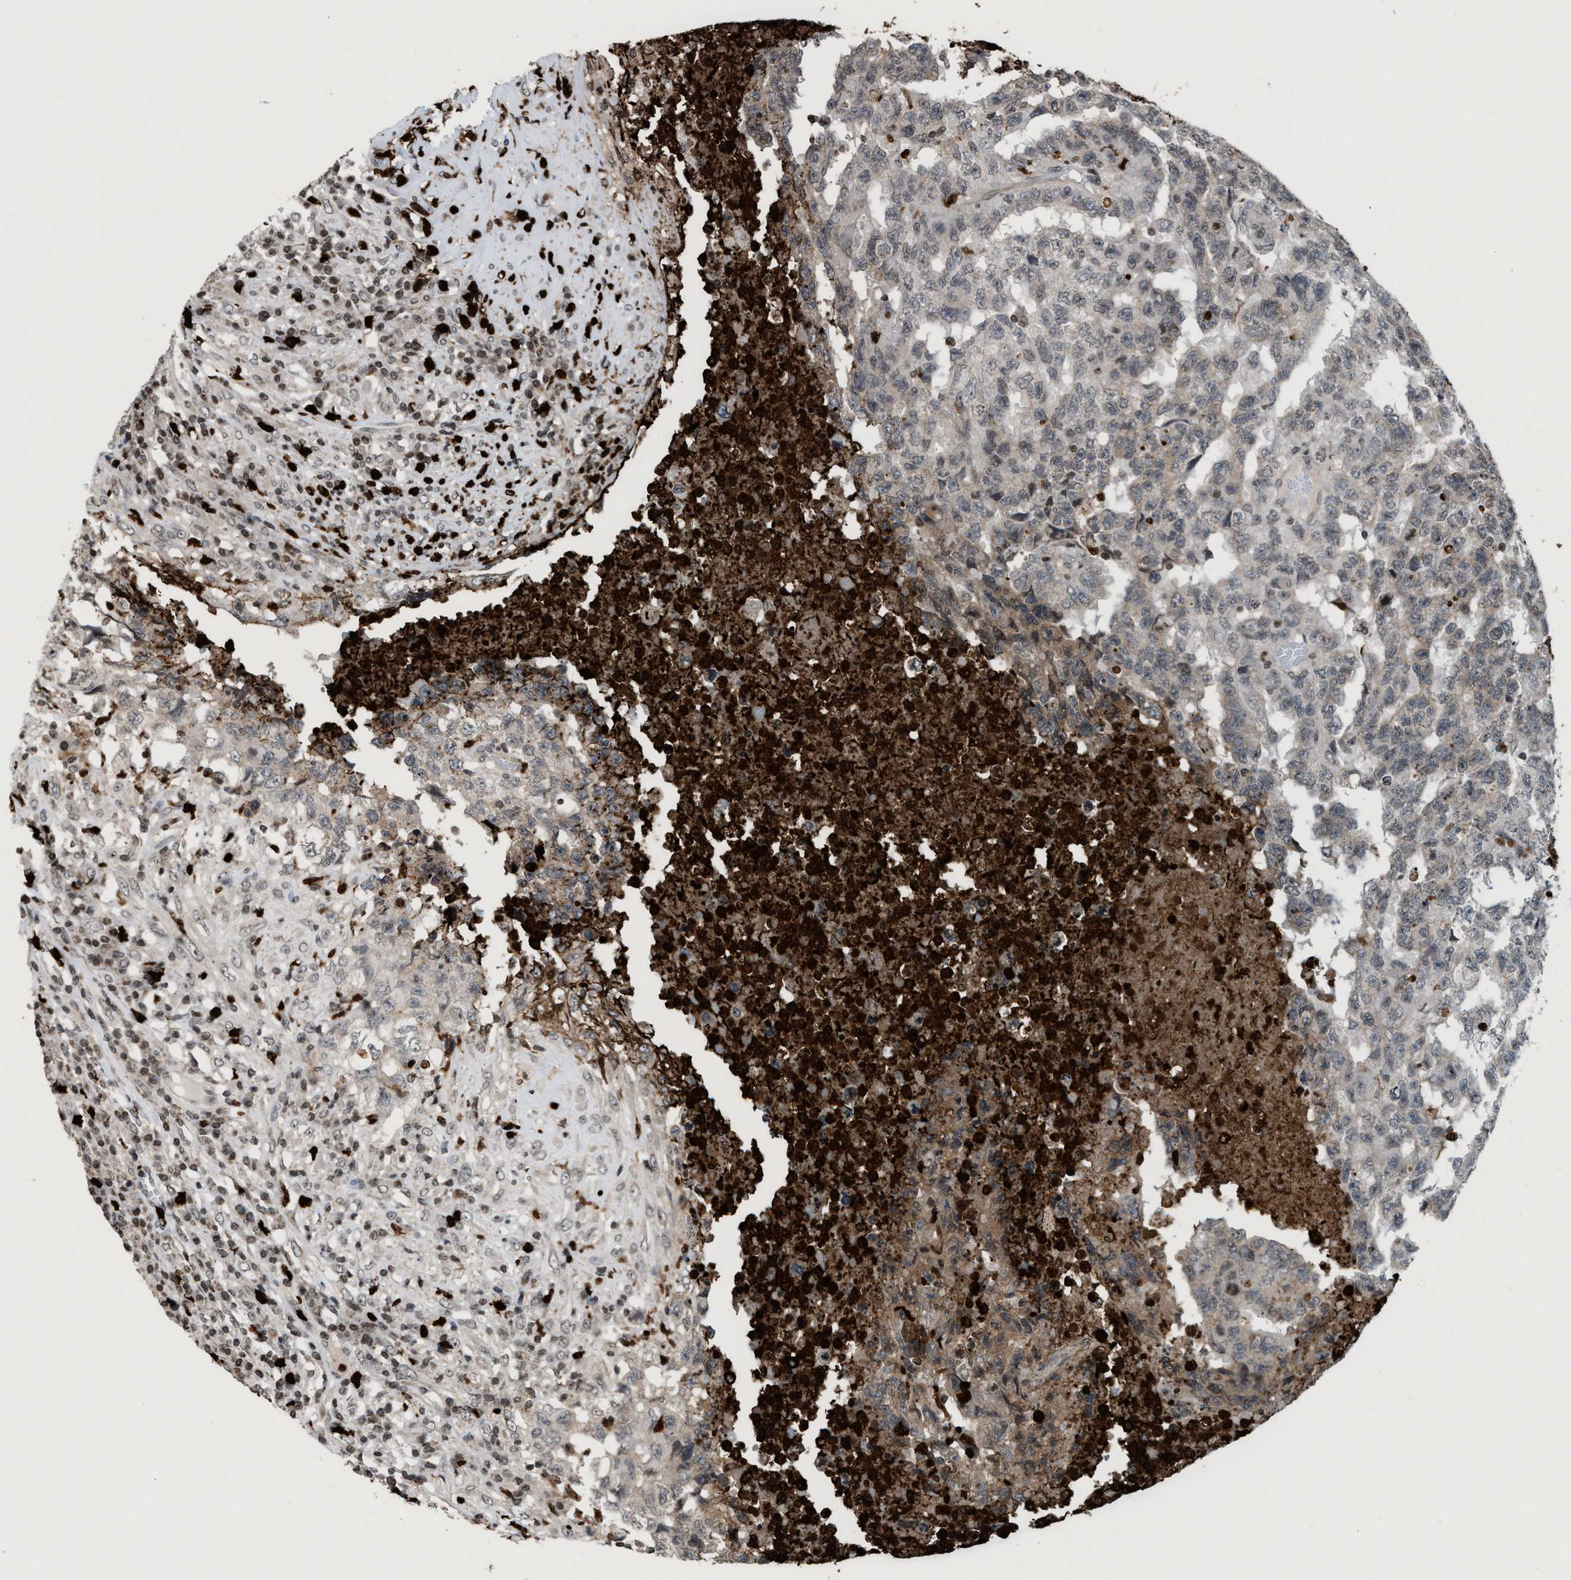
{"staining": {"intensity": "weak", "quantity": "<25%", "location": "cytoplasmic/membranous"}, "tissue": "testis cancer", "cell_type": "Tumor cells", "image_type": "cancer", "snomed": [{"axis": "morphology", "description": "Necrosis, NOS"}, {"axis": "morphology", "description": "Carcinoma, Embryonal, NOS"}, {"axis": "topography", "description": "Testis"}], "caption": "Tumor cells show no significant positivity in testis embryonal carcinoma.", "gene": "PRUNE2", "patient": {"sex": "male", "age": 19}}